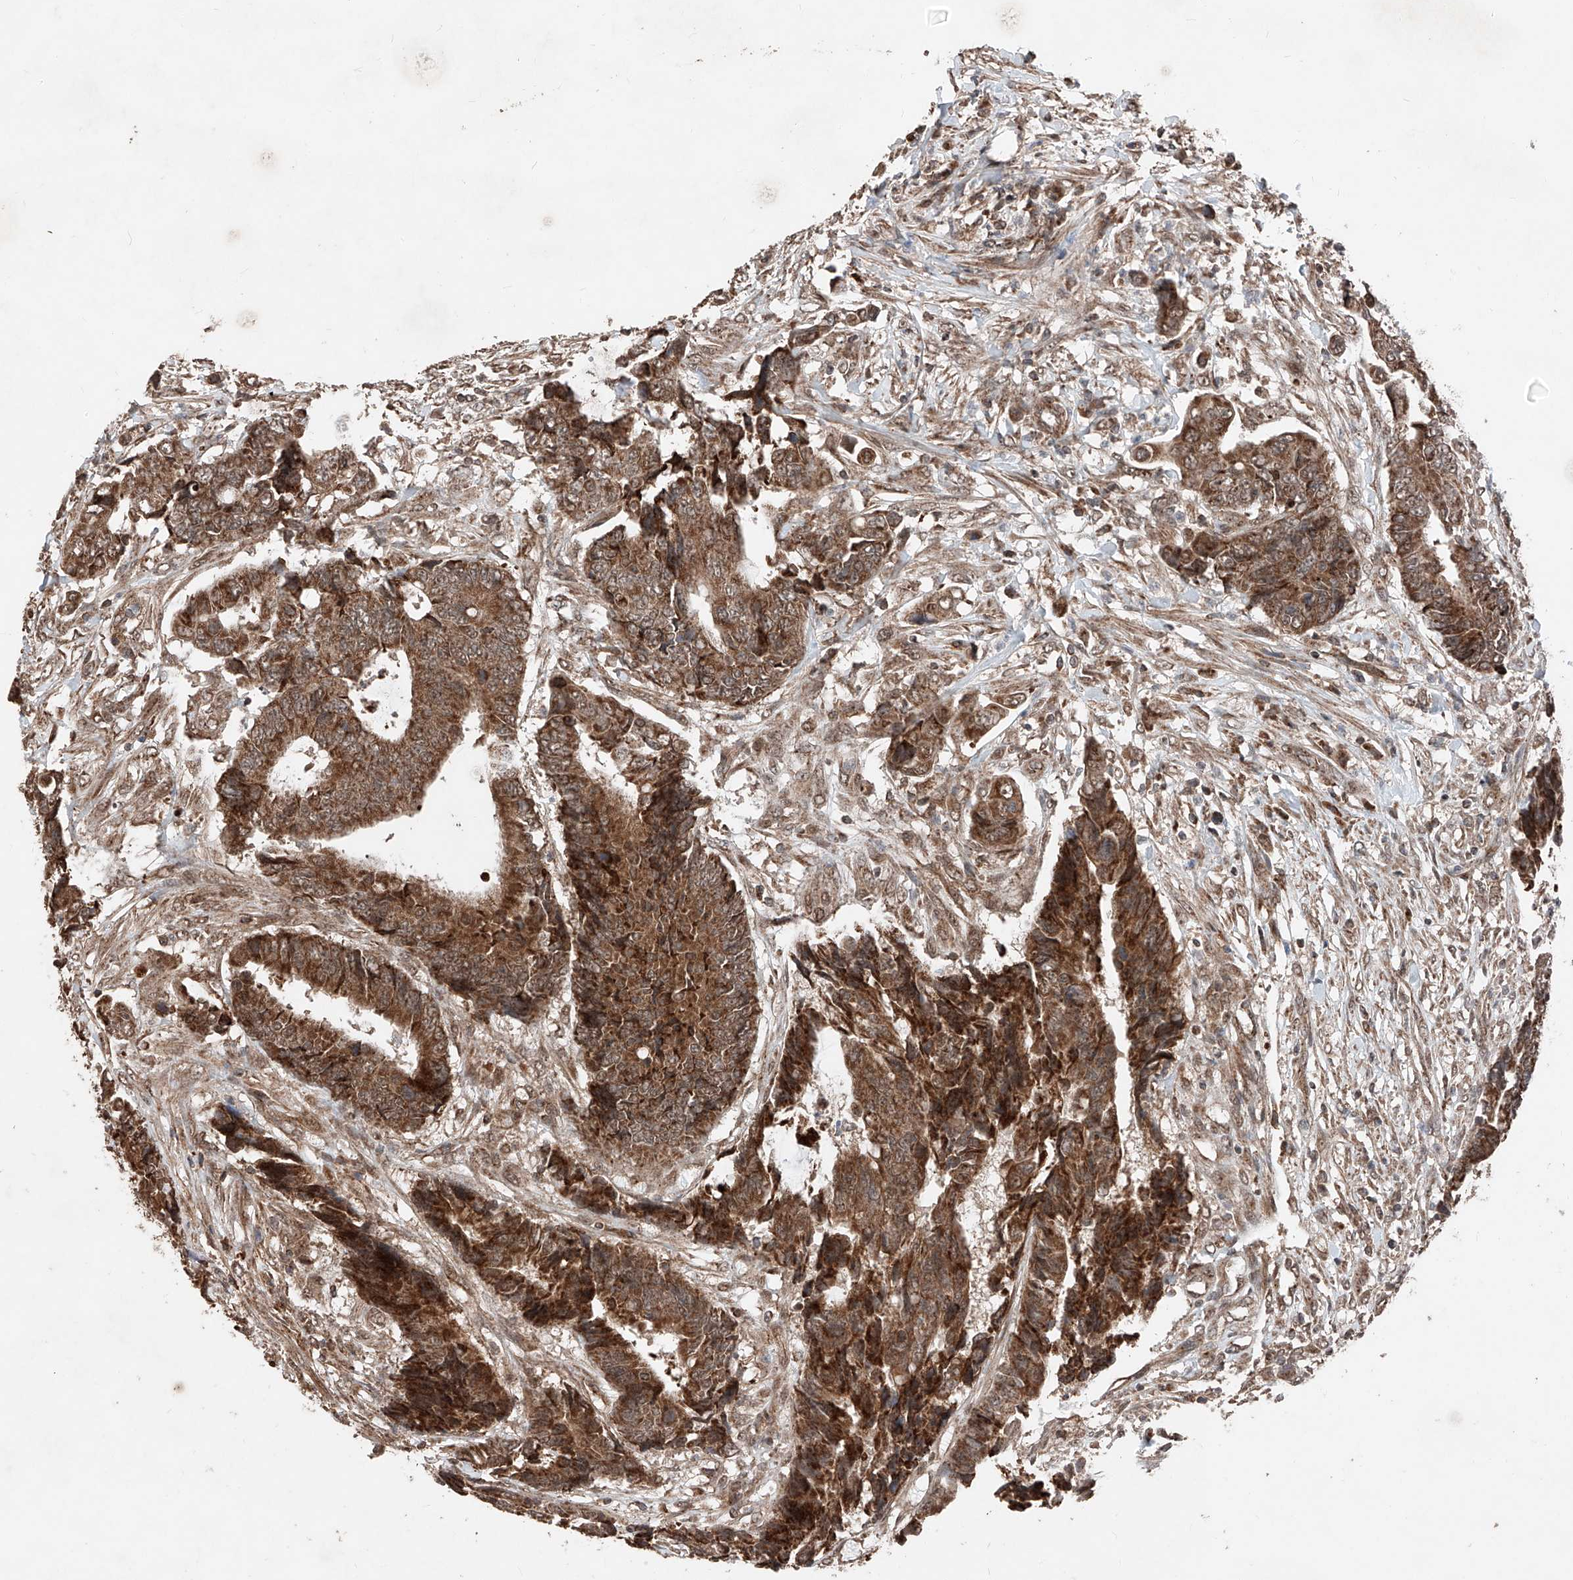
{"staining": {"intensity": "moderate", "quantity": ">75%", "location": "cytoplasmic/membranous"}, "tissue": "colorectal cancer", "cell_type": "Tumor cells", "image_type": "cancer", "snomed": [{"axis": "morphology", "description": "Adenocarcinoma, NOS"}, {"axis": "topography", "description": "Rectum"}], "caption": "An immunohistochemistry histopathology image of neoplastic tissue is shown. Protein staining in brown labels moderate cytoplasmic/membranous positivity in adenocarcinoma (colorectal) within tumor cells. The staining was performed using DAB (3,3'-diaminobenzidine), with brown indicating positive protein expression. Nuclei are stained blue with hematoxylin.", "gene": "ZSCAN29", "patient": {"sex": "male", "age": 84}}